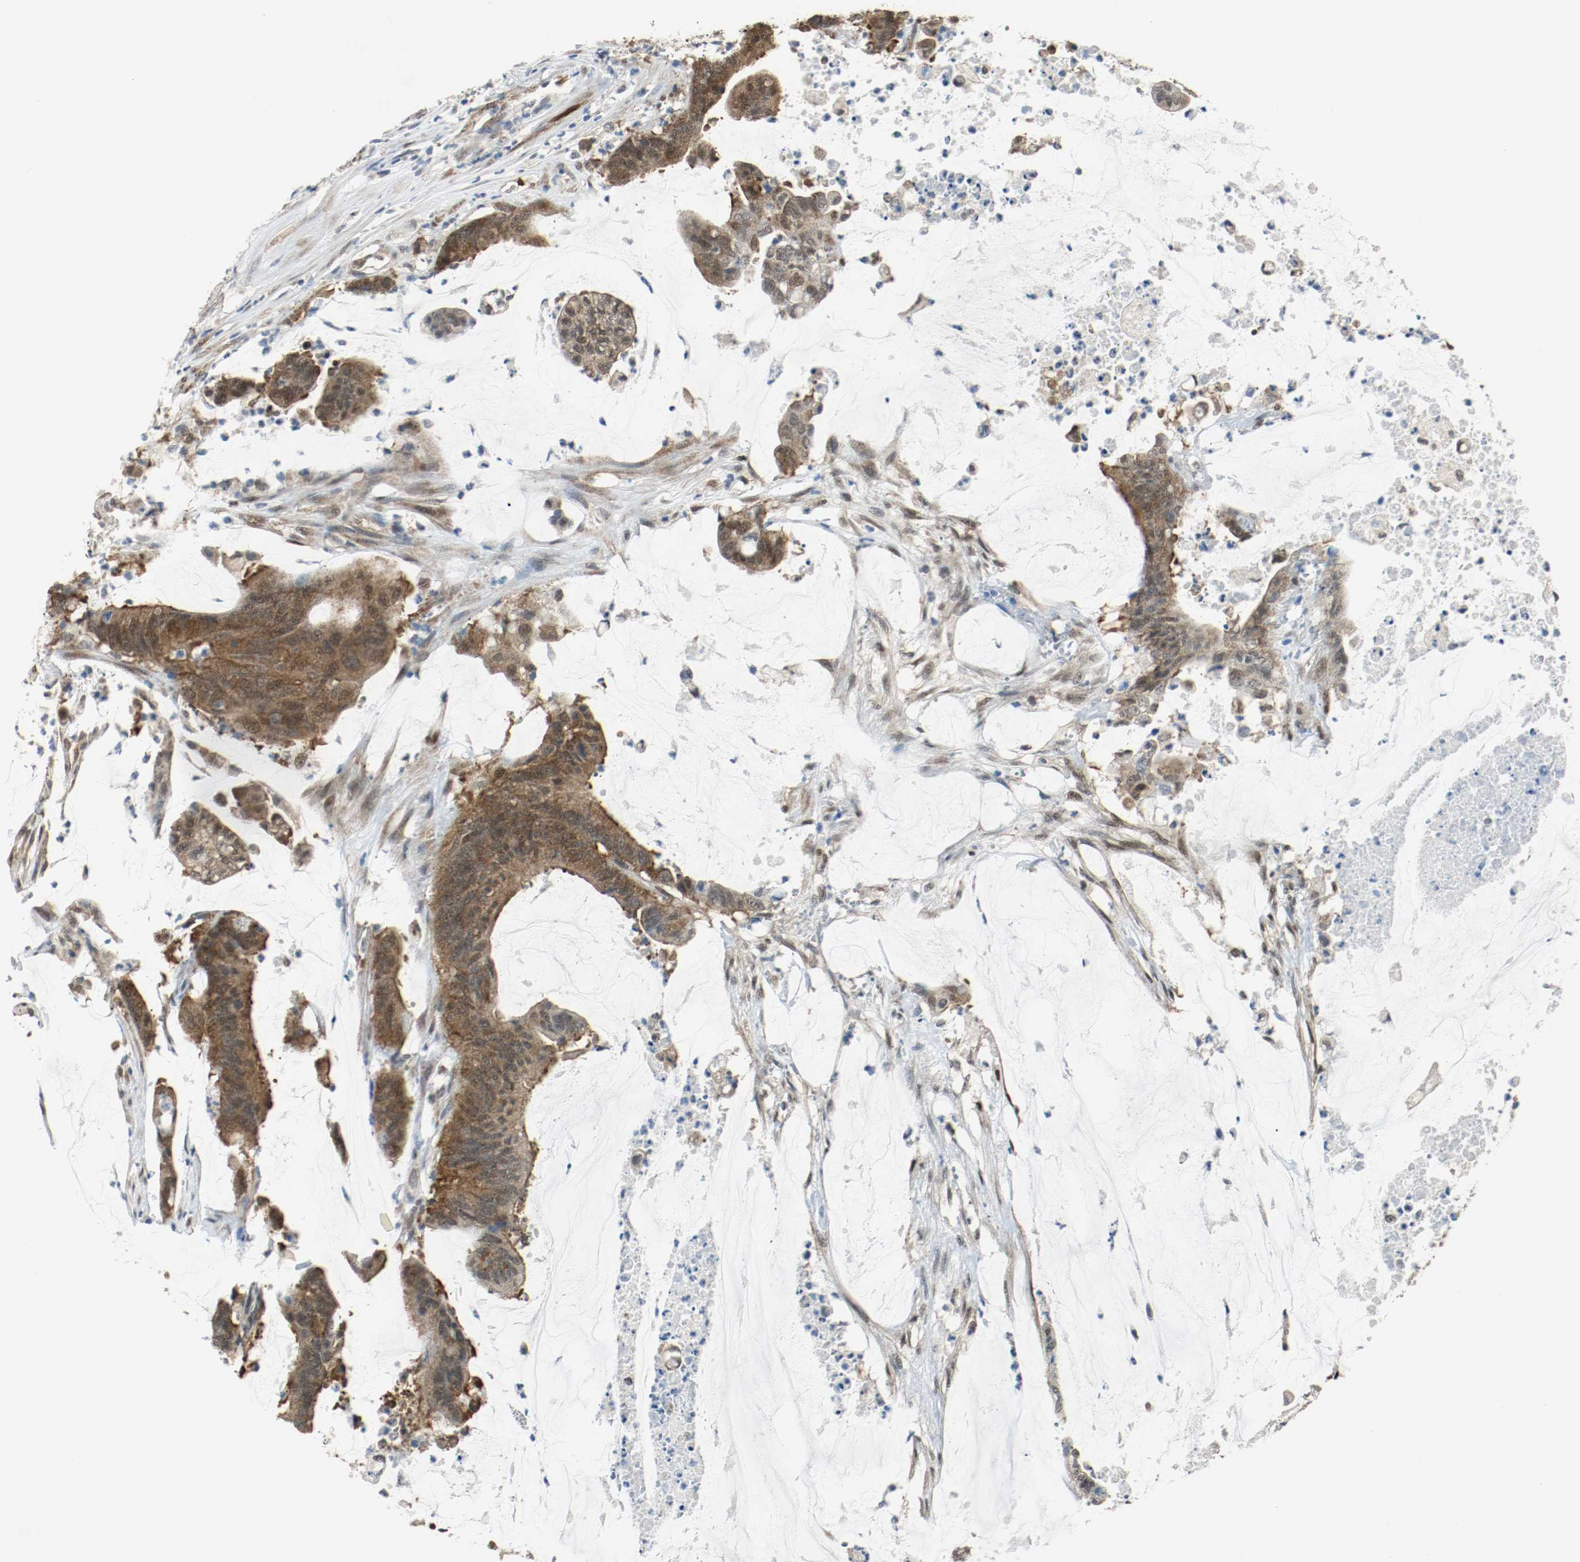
{"staining": {"intensity": "strong", "quantity": ">75%", "location": "cytoplasmic/membranous,nuclear"}, "tissue": "colorectal cancer", "cell_type": "Tumor cells", "image_type": "cancer", "snomed": [{"axis": "morphology", "description": "Adenocarcinoma, NOS"}, {"axis": "topography", "description": "Rectum"}], "caption": "A histopathology image showing strong cytoplasmic/membranous and nuclear expression in approximately >75% of tumor cells in colorectal cancer, as visualized by brown immunohistochemical staining.", "gene": "PPME1", "patient": {"sex": "female", "age": 66}}